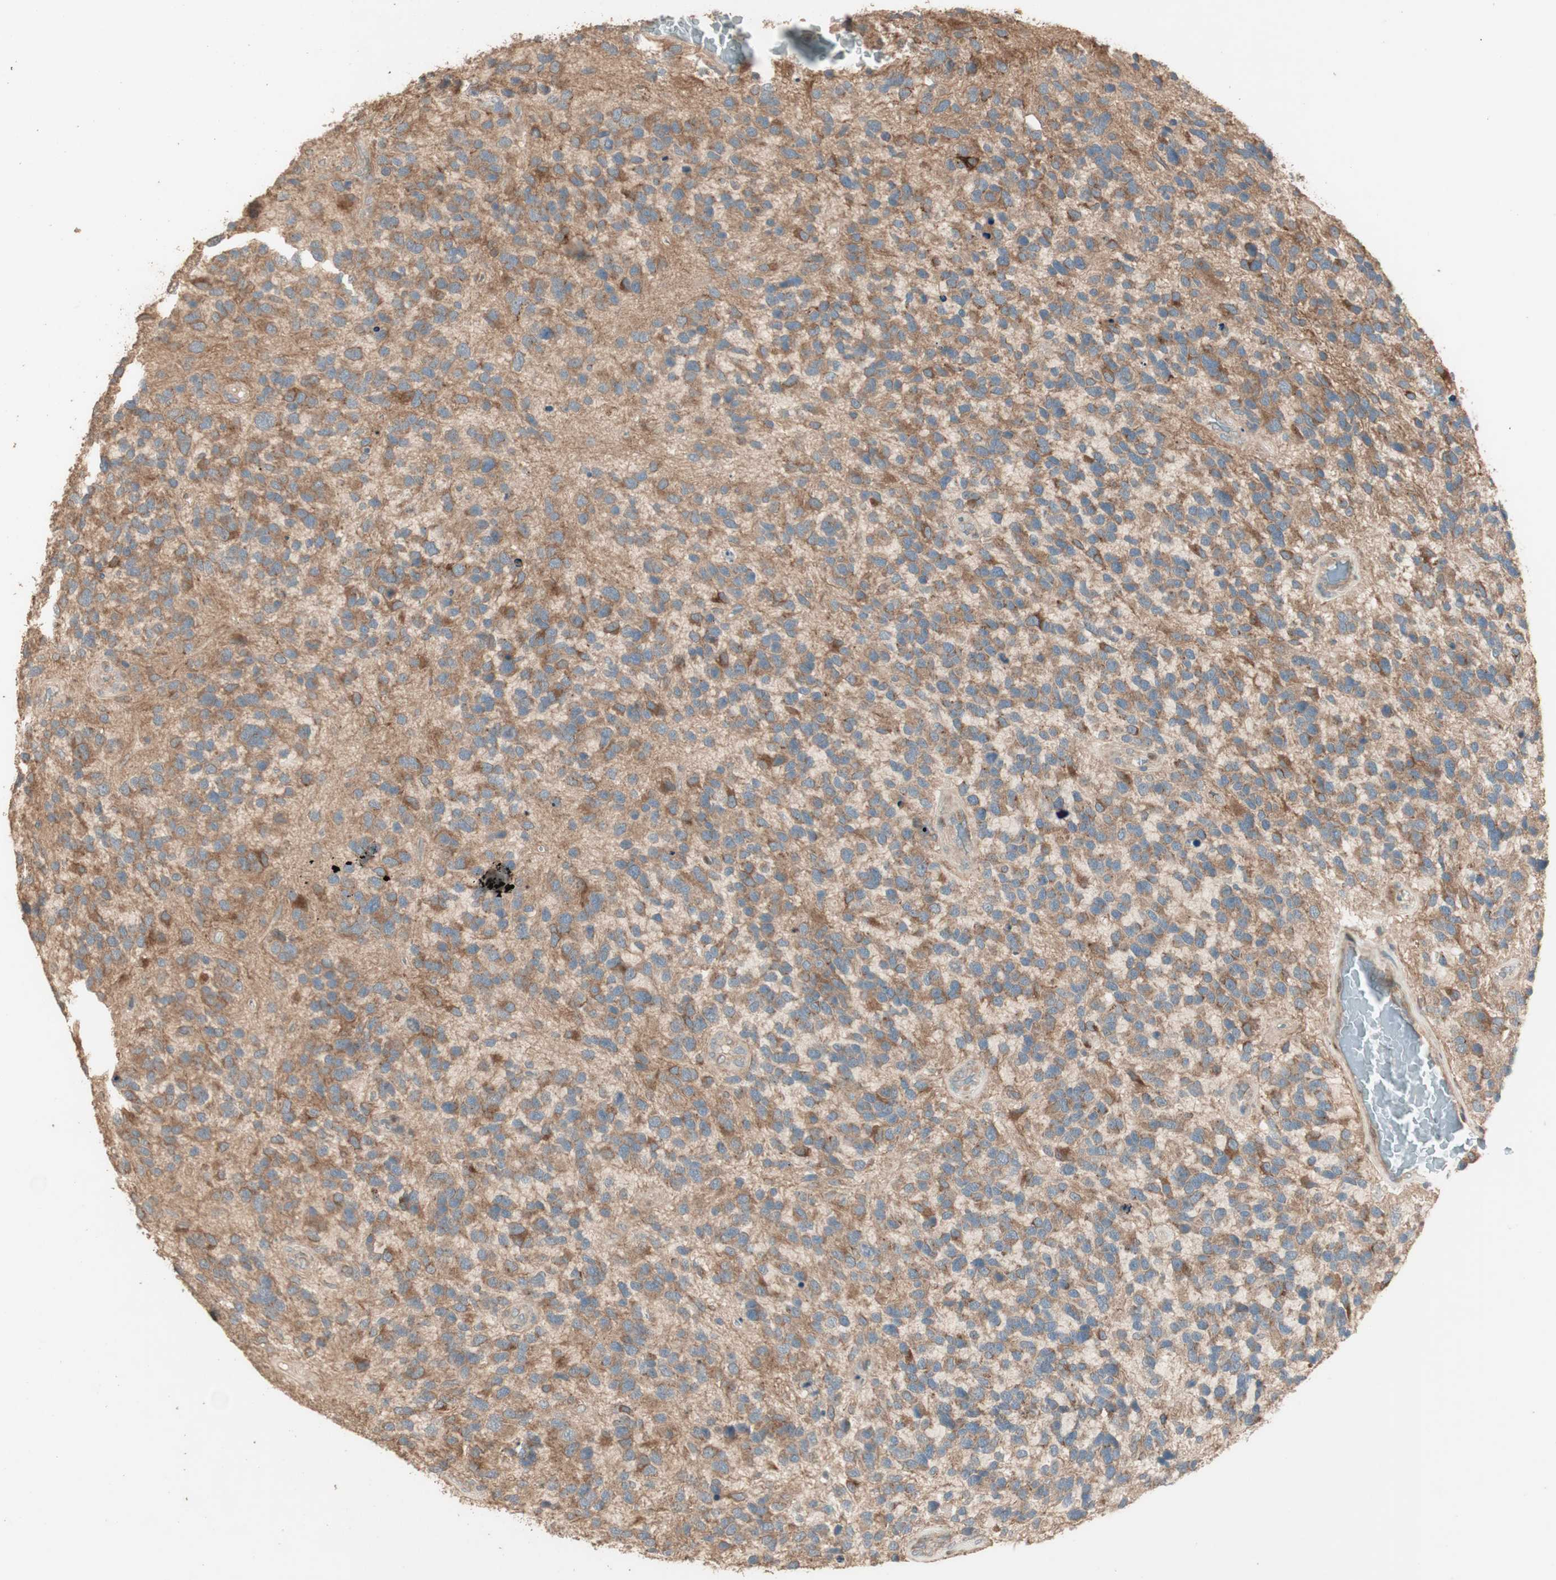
{"staining": {"intensity": "moderate", "quantity": ">75%", "location": "cytoplasmic/membranous"}, "tissue": "glioma", "cell_type": "Tumor cells", "image_type": "cancer", "snomed": [{"axis": "morphology", "description": "Glioma, malignant, High grade"}, {"axis": "topography", "description": "Brain"}], "caption": "Malignant glioma (high-grade) was stained to show a protein in brown. There is medium levels of moderate cytoplasmic/membranous expression in approximately >75% of tumor cells.", "gene": "RARRES1", "patient": {"sex": "female", "age": 58}}